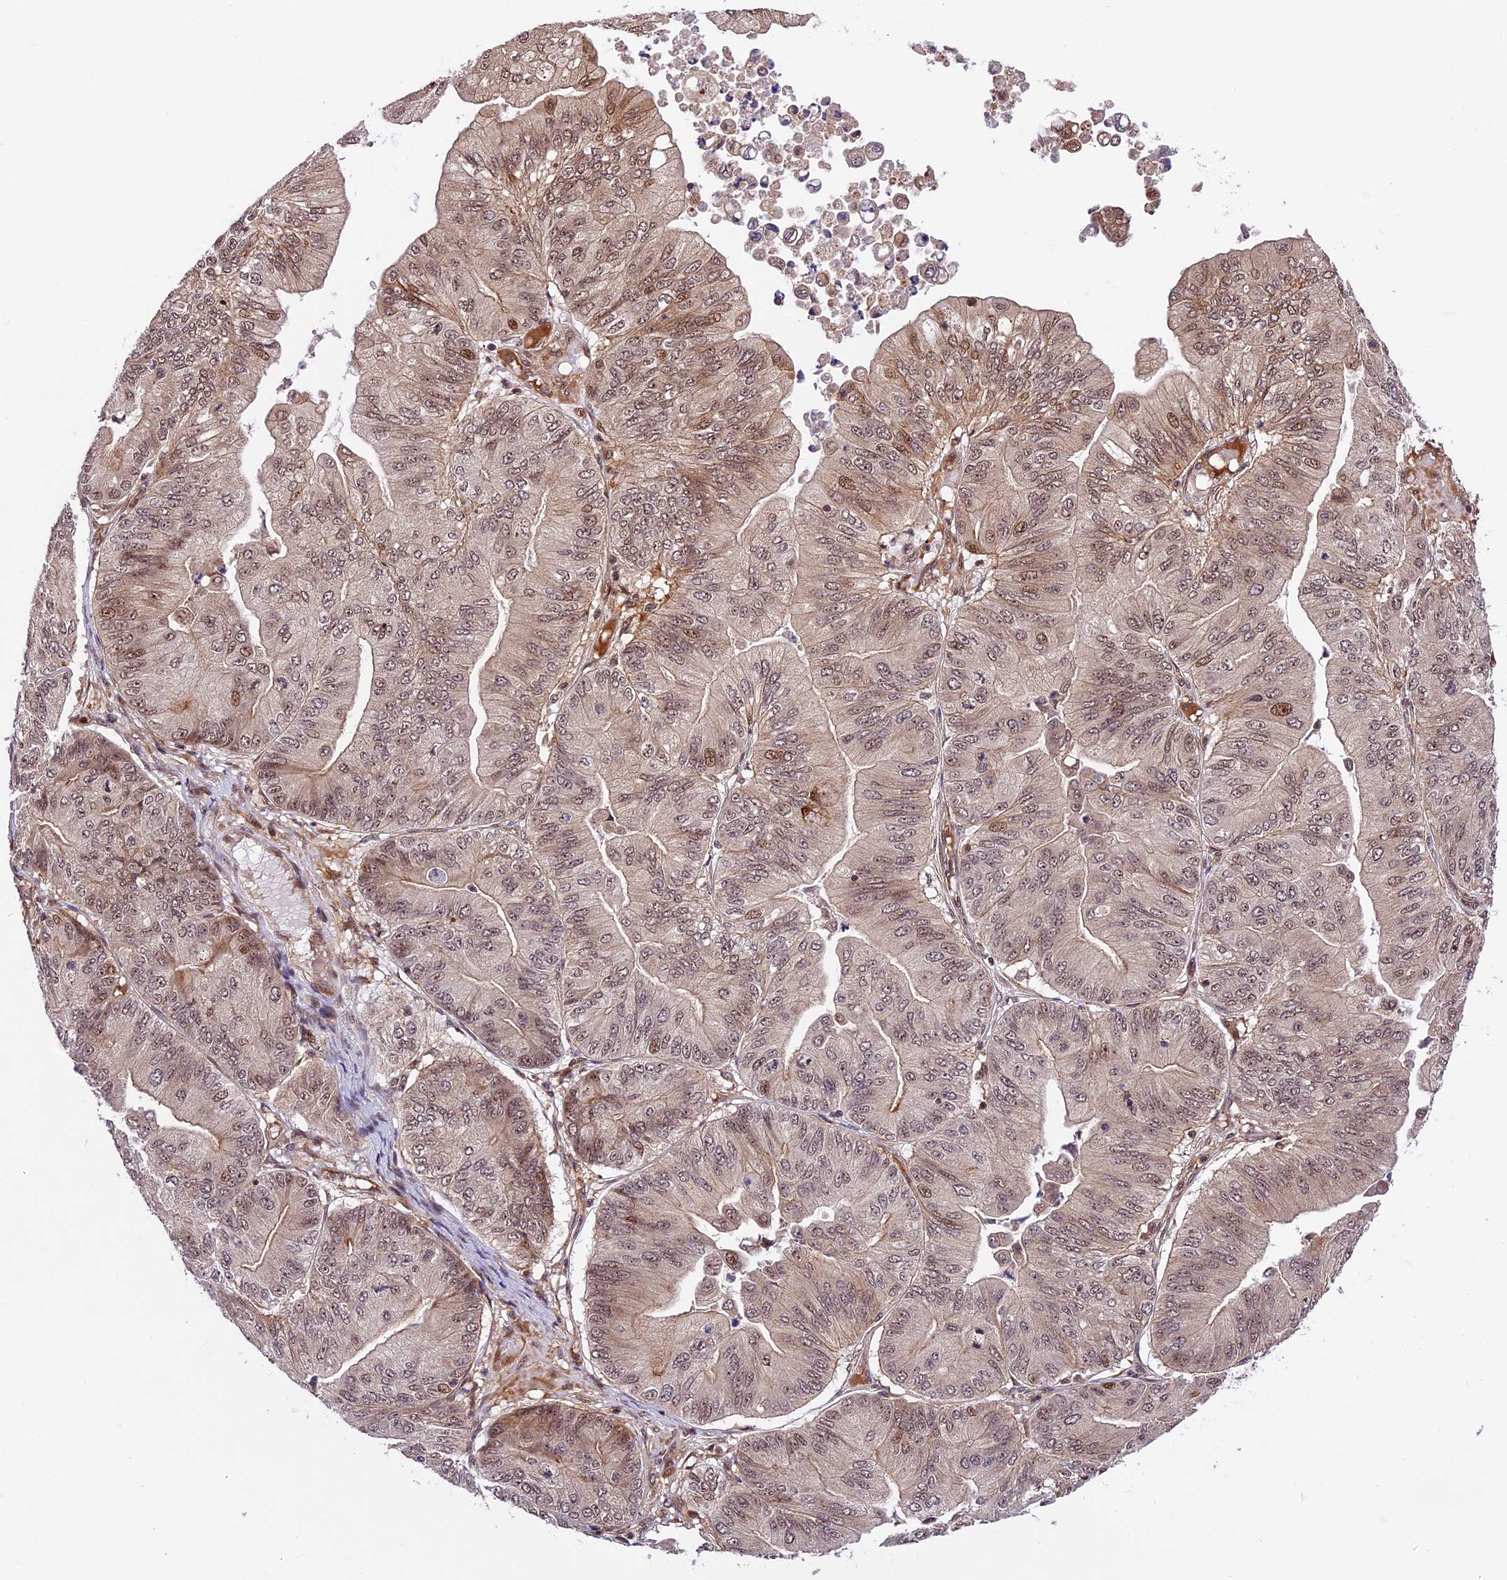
{"staining": {"intensity": "strong", "quantity": "<25%", "location": "cytoplasmic/membranous,nuclear"}, "tissue": "ovarian cancer", "cell_type": "Tumor cells", "image_type": "cancer", "snomed": [{"axis": "morphology", "description": "Cystadenocarcinoma, mucinous, NOS"}, {"axis": "topography", "description": "Ovary"}], "caption": "Ovarian cancer (mucinous cystadenocarcinoma) stained for a protein (brown) displays strong cytoplasmic/membranous and nuclear positive expression in about <25% of tumor cells.", "gene": "DHX38", "patient": {"sex": "female", "age": 61}}